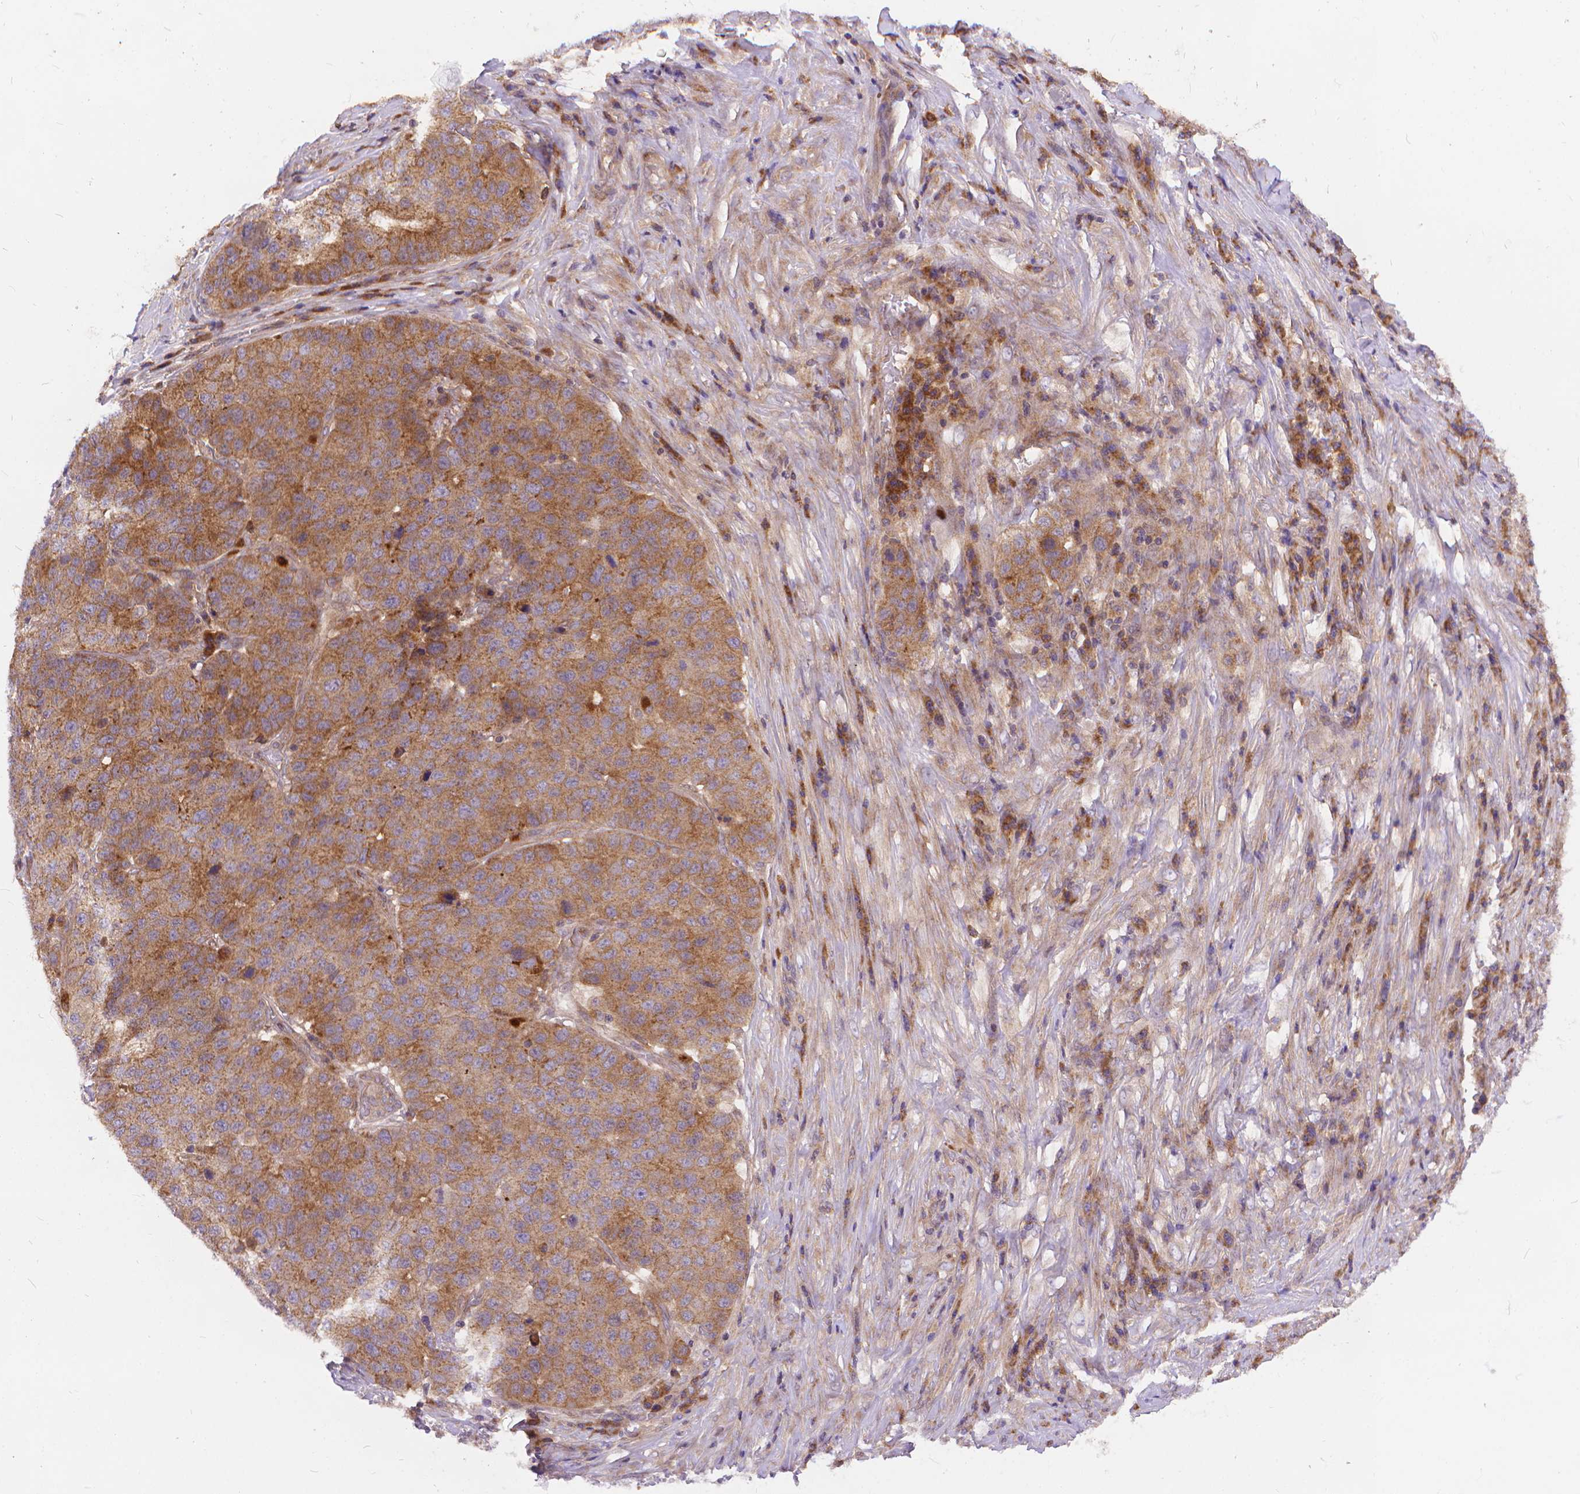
{"staining": {"intensity": "weak", "quantity": ">75%", "location": "cytoplasmic/membranous"}, "tissue": "stomach cancer", "cell_type": "Tumor cells", "image_type": "cancer", "snomed": [{"axis": "morphology", "description": "Adenocarcinoma, NOS"}, {"axis": "topography", "description": "Stomach"}], "caption": "Human stomach cancer (adenocarcinoma) stained for a protein (brown) displays weak cytoplasmic/membranous positive staining in approximately >75% of tumor cells.", "gene": "ARAP1", "patient": {"sex": "male", "age": 71}}